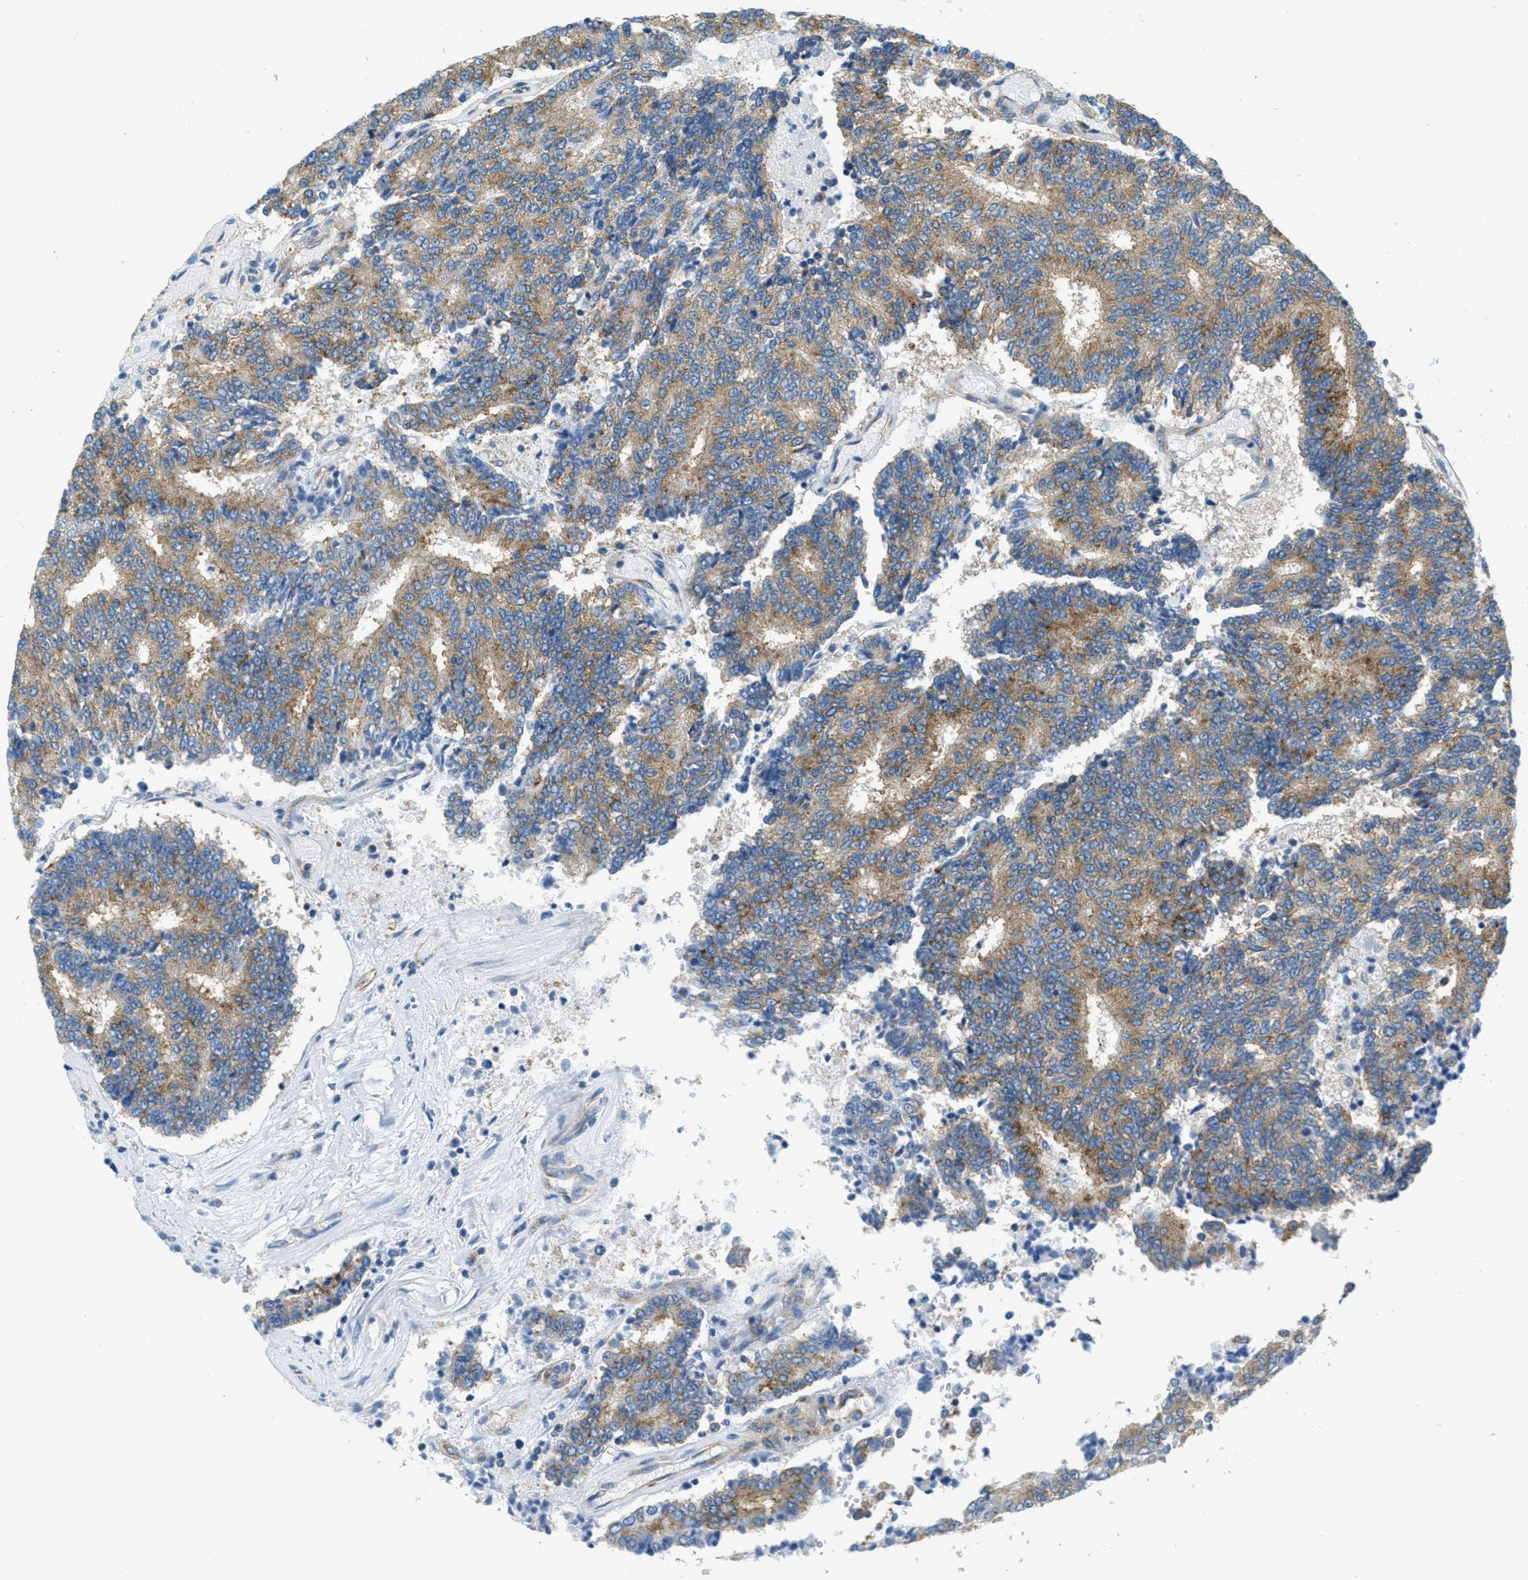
{"staining": {"intensity": "moderate", "quantity": ">75%", "location": "cytoplasmic/membranous"}, "tissue": "prostate cancer", "cell_type": "Tumor cells", "image_type": "cancer", "snomed": [{"axis": "morphology", "description": "Normal tissue, NOS"}, {"axis": "morphology", "description": "Adenocarcinoma, High grade"}, {"axis": "topography", "description": "Prostate"}, {"axis": "topography", "description": "Seminal veicle"}], "caption": "Prostate cancer stained with a protein marker reveals moderate staining in tumor cells.", "gene": "AP2B1", "patient": {"sex": "male", "age": 55}}